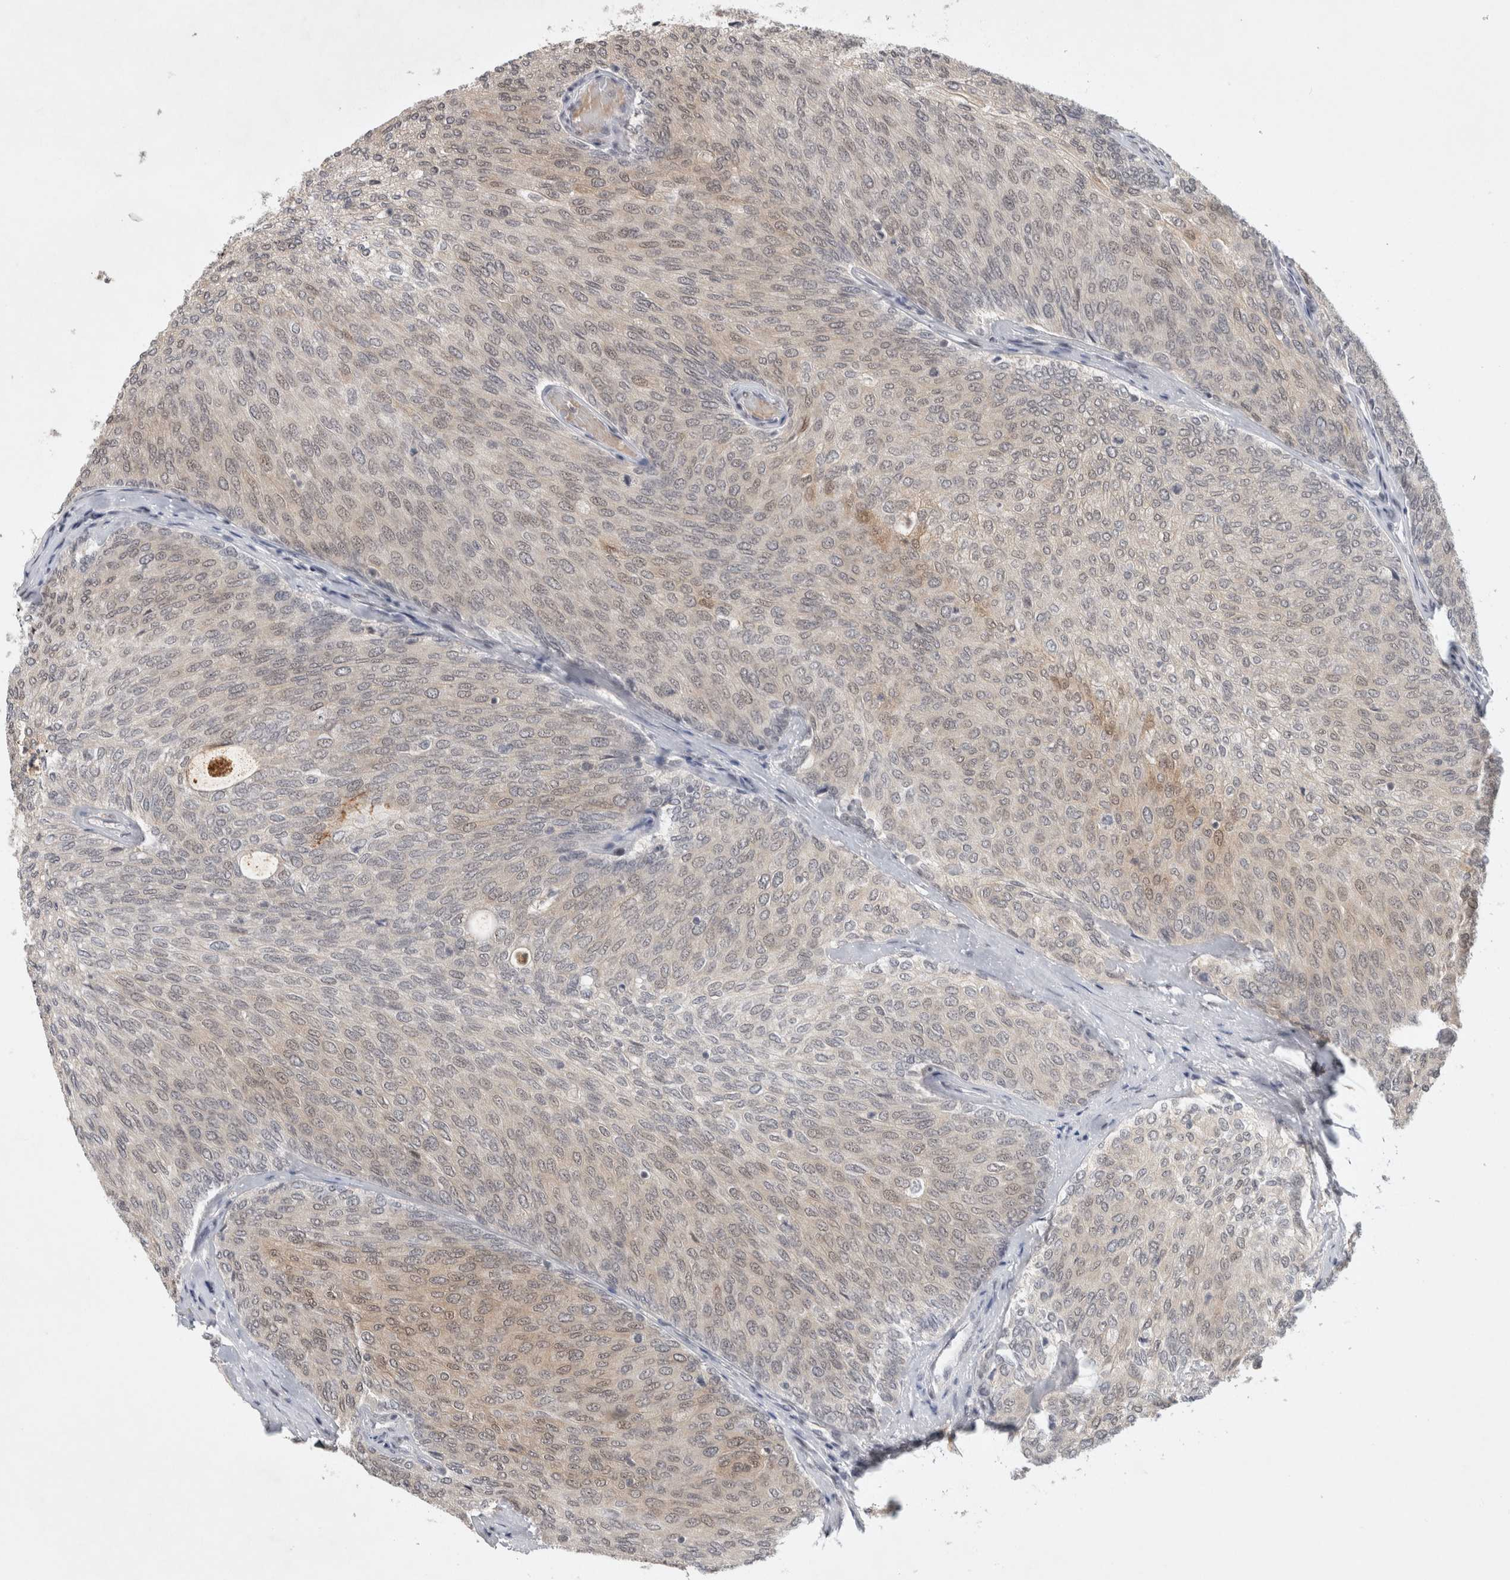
{"staining": {"intensity": "negative", "quantity": "none", "location": "none"}, "tissue": "urothelial cancer", "cell_type": "Tumor cells", "image_type": "cancer", "snomed": [{"axis": "morphology", "description": "Urothelial carcinoma, Low grade"}, {"axis": "topography", "description": "Urinary bladder"}], "caption": "The photomicrograph exhibits no staining of tumor cells in urothelial cancer.", "gene": "HESX1", "patient": {"sex": "female", "age": 79}}